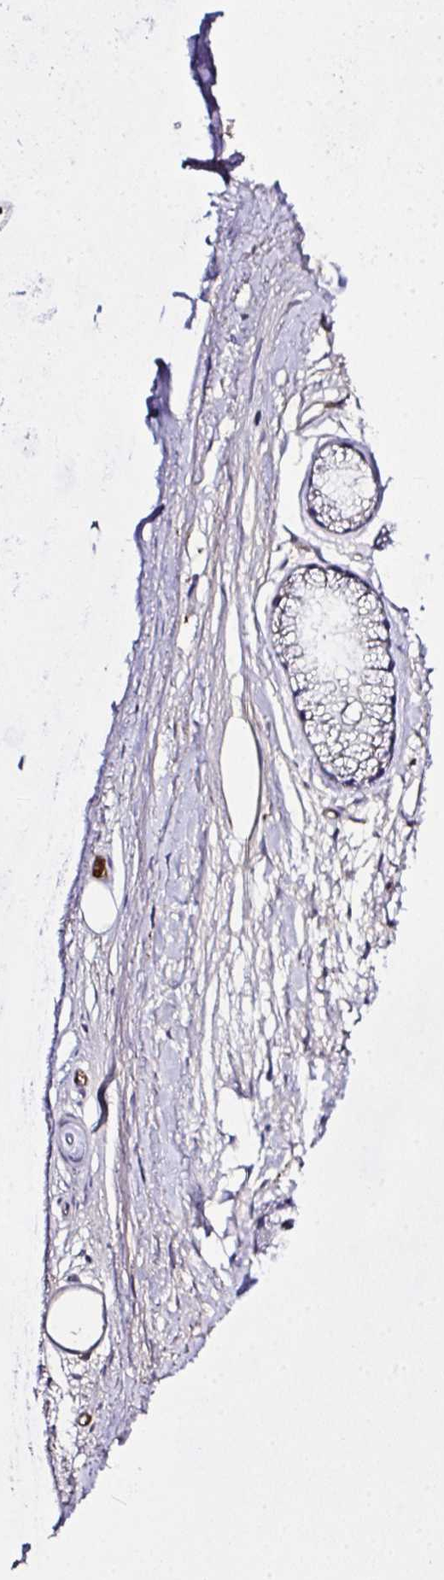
{"staining": {"intensity": "negative", "quantity": "none", "location": "none"}, "tissue": "soft tissue", "cell_type": "Chondrocytes", "image_type": "normal", "snomed": [{"axis": "morphology", "description": "Normal tissue, NOS"}, {"axis": "topography", "description": "Lymph node"}, {"axis": "topography", "description": "Cartilage tissue"}, {"axis": "topography", "description": "Bronchus"}], "caption": "This is a micrograph of immunohistochemistry (IHC) staining of benign soft tissue, which shows no positivity in chondrocytes. The staining is performed using DAB brown chromogen with nuclei counter-stained in using hematoxylin.", "gene": "ZNF813", "patient": {"sex": "female", "age": 70}}